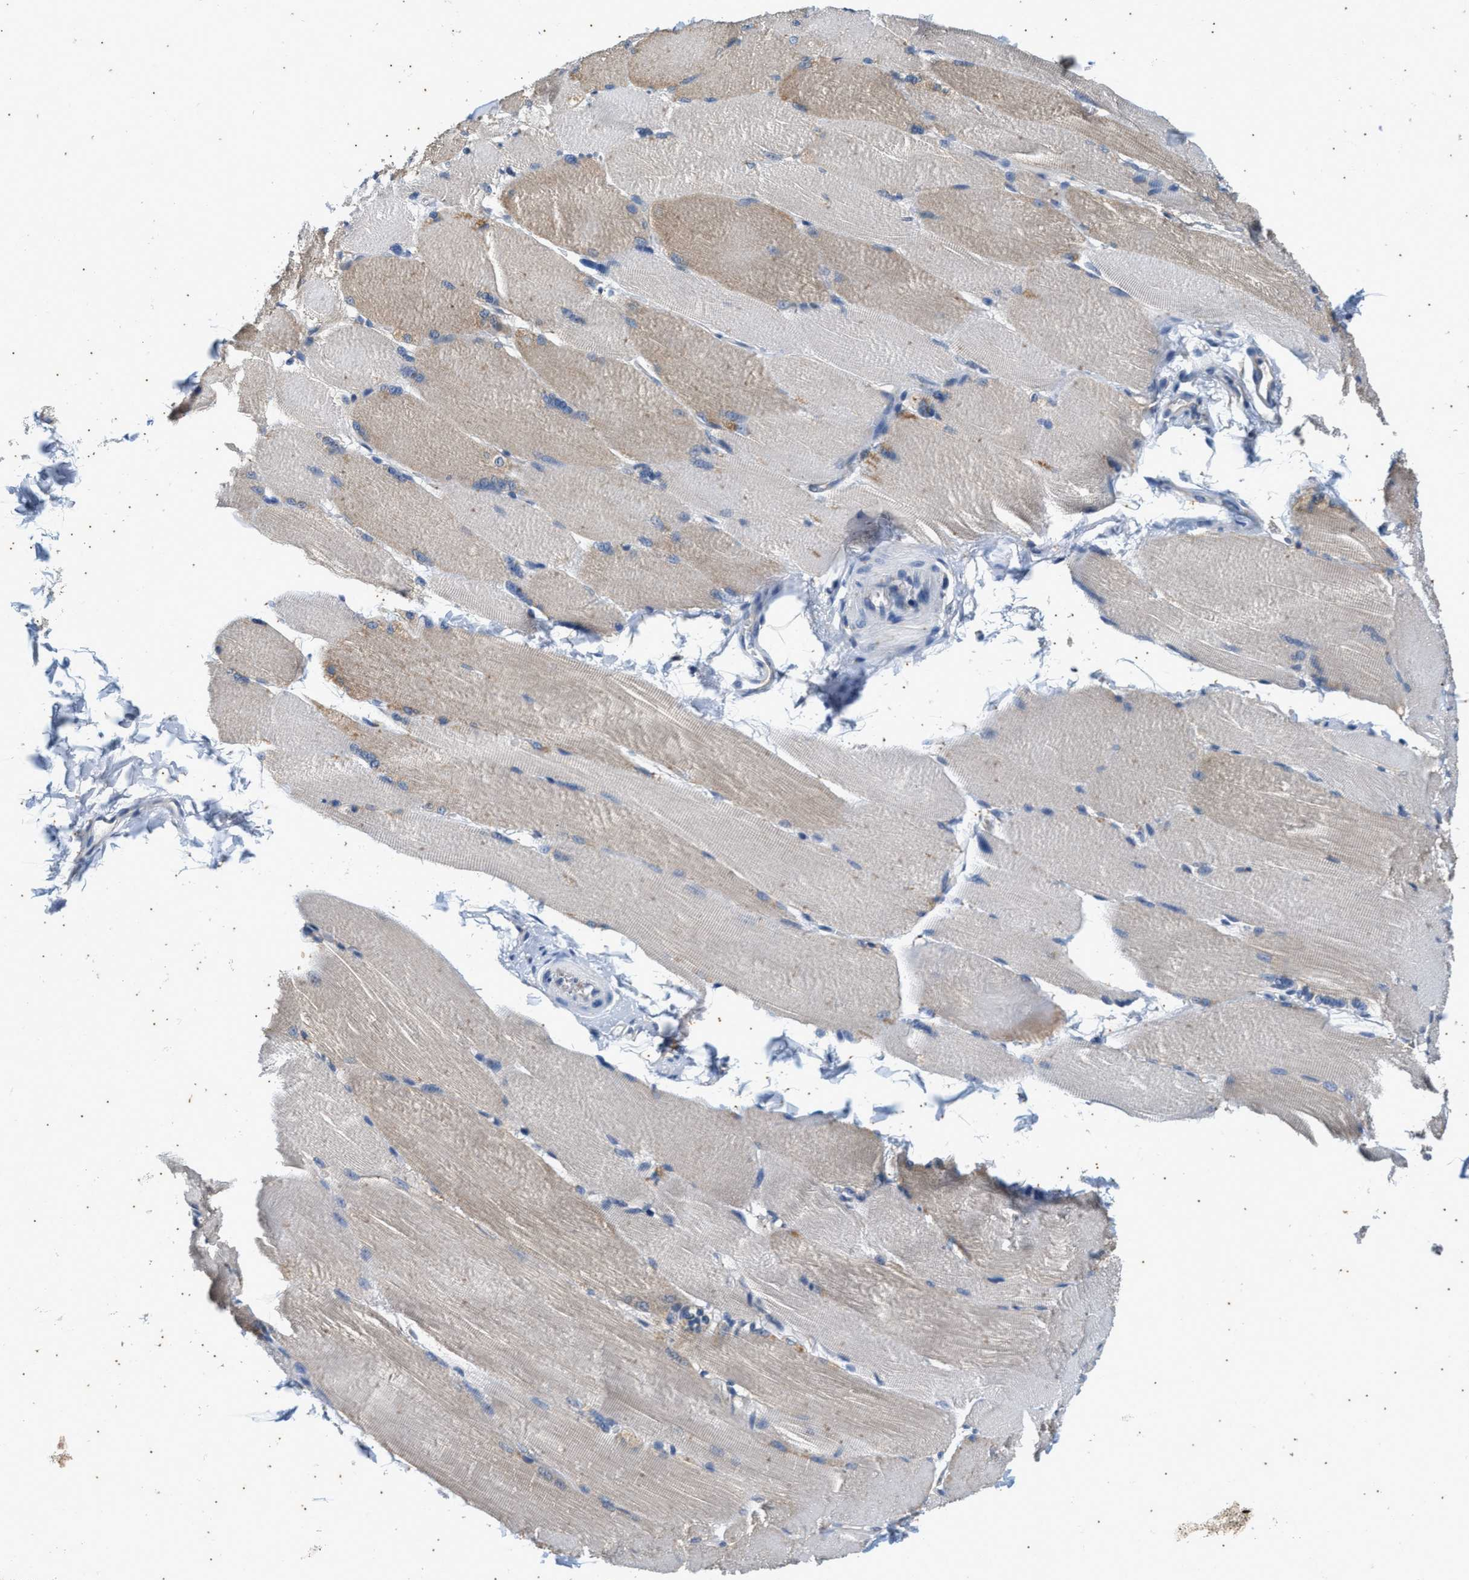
{"staining": {"intensity": "weak", "quantity": "<25%", "location": "cytoplasmic/membranous"}, "tissue": "skeletal muscle", "cell_type": "Myocytes", "image_type": "normal", "snomed": [{"axis": "morphology", "description": "Normal tissue, NOS"}, {"axis": "topography", "description": "Skin"}, {"axis": "topography", "description": "Skeletal muscle"}], "caption": "The IHC histopathology image has no significant expression in myocytes of skeletal muscle. Nuclei are stained in blue.", "gene": "COX19", "patient": {"sex": "male", "age": 83}}